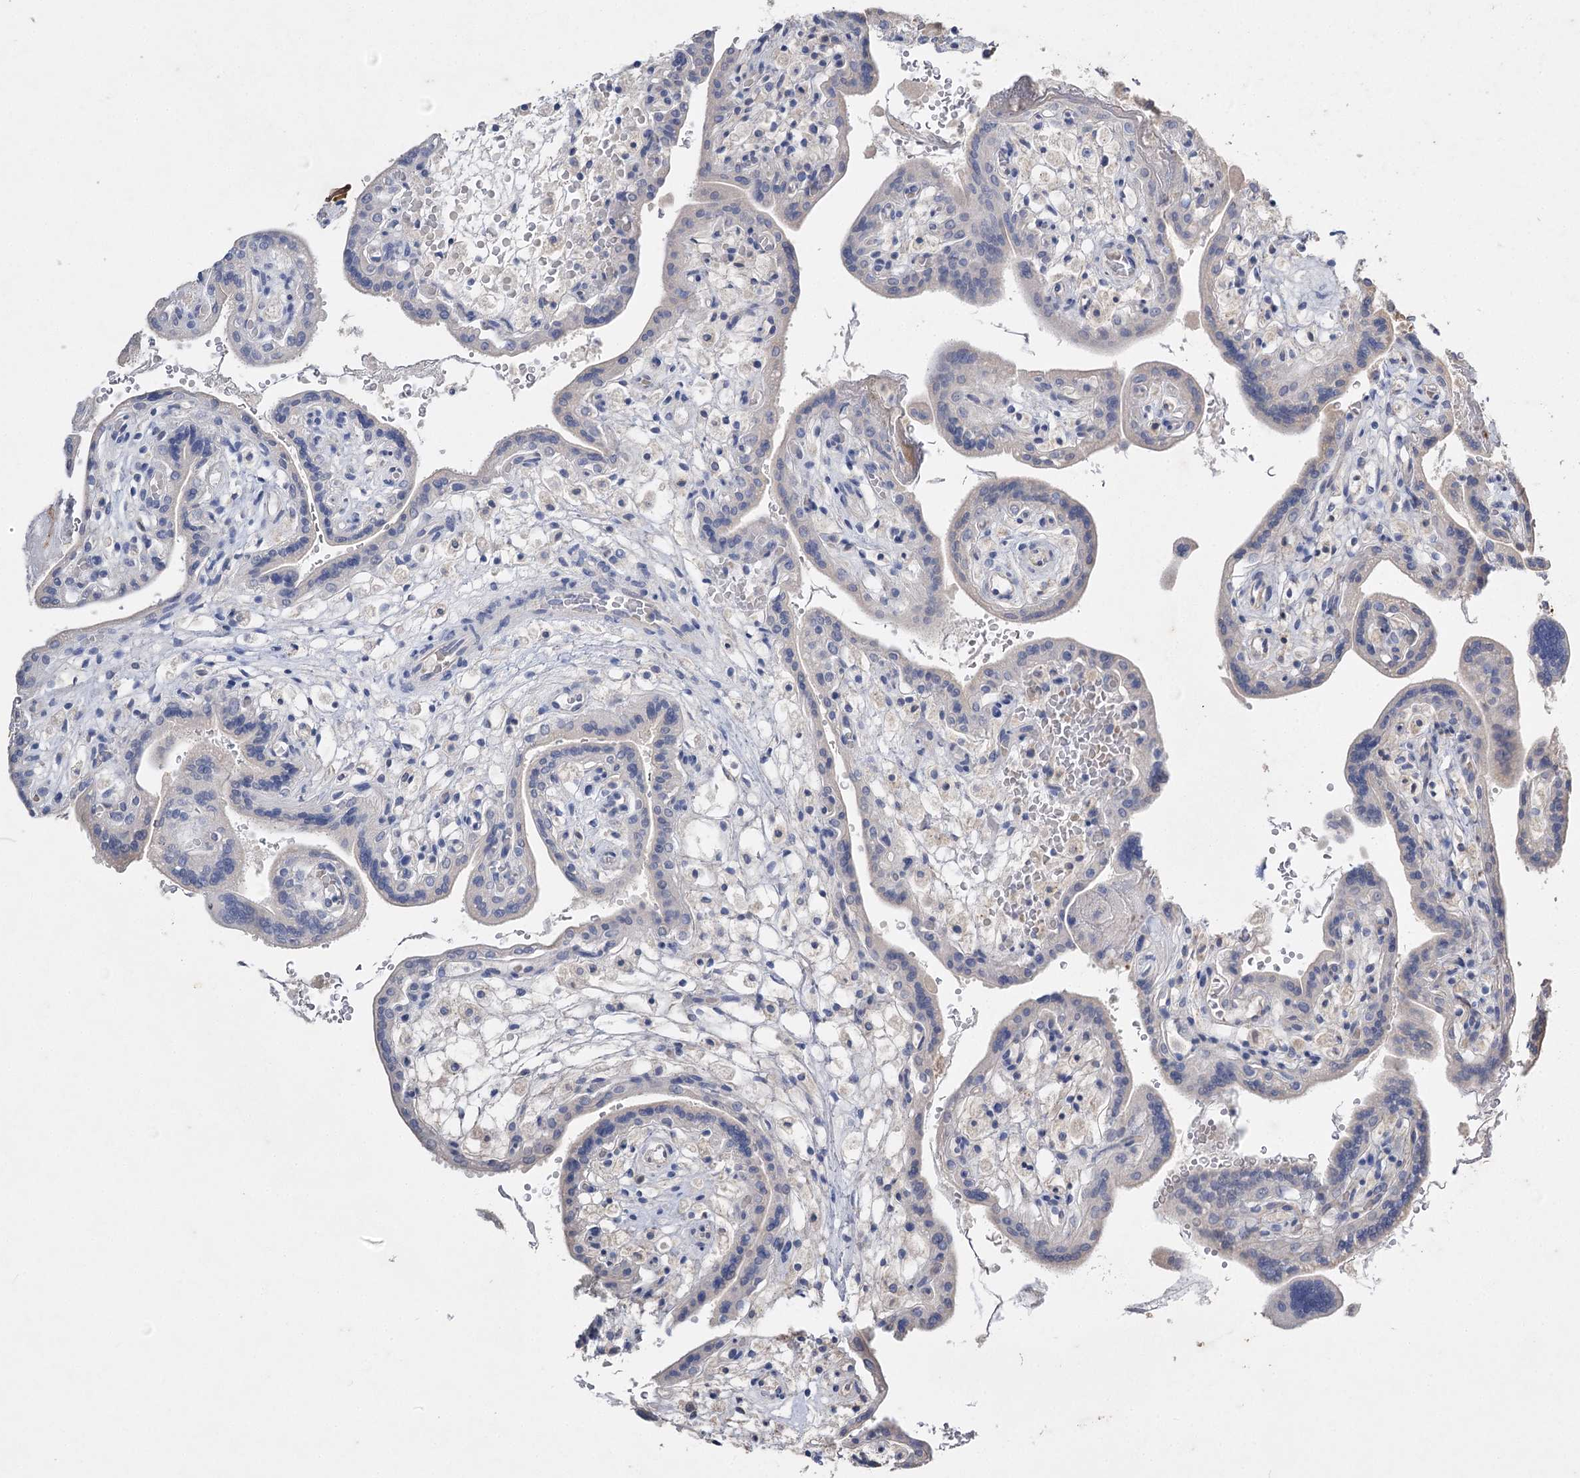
{"staining": {"intensity": "negative", "quantity": "none", "location": "none"}, "tissue": "placenta", "cell_type": "Trophoblastic cells", "image_type": "normal", "snomed": [{"axis": "morphology", "description": "Normal tissue, NOS"}, {"axis": "topography", "description": "Placenta"}], "caption": "Immunohistochemistry image of unremarkable human placenta stained for a protein (brown), which displays no expression in trophoblastic cells.", "gene": "IL1RAP", "patient": {"sex": "female", "age": 37}}